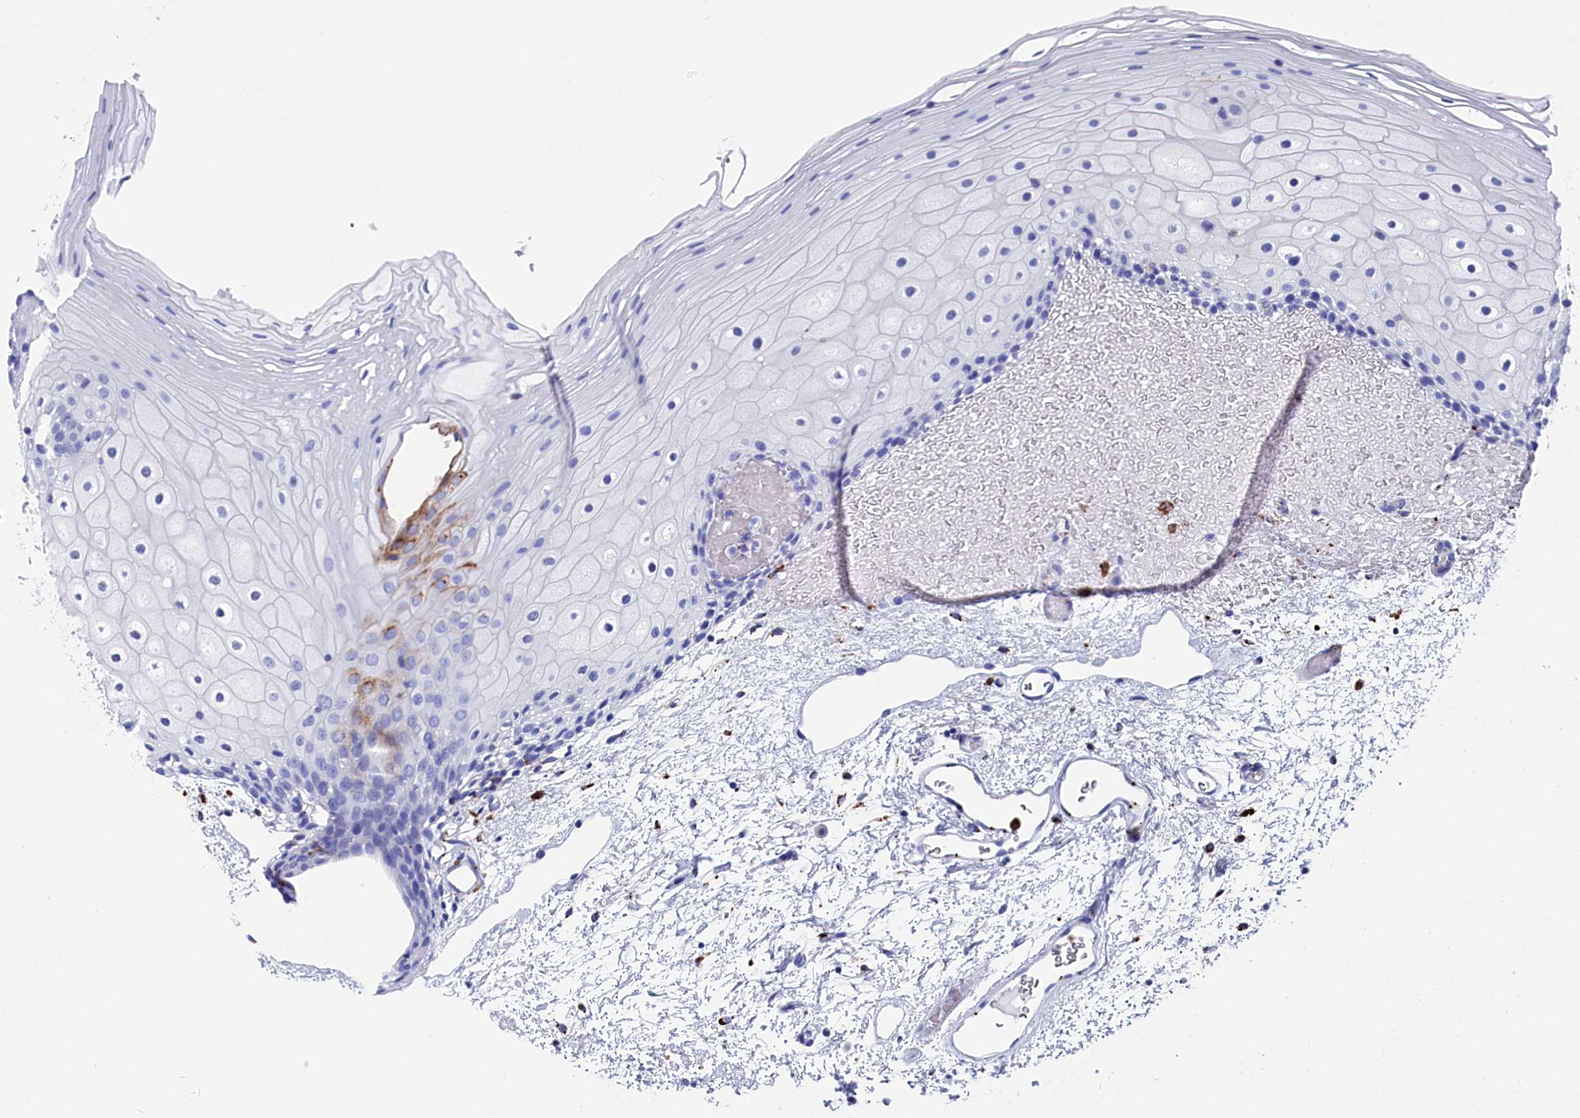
{"staining": {"intensity": "negative", "quantity": "none", "location": "none"}, "tissue": "oral mucosa", "cell_type": "Squamous epithelial cells", "image_type": "normal", "snomed": [{"axis": "morphology", "description": "Normal tissue, NOS"}, {"axis": "topography", "description": "Oral tissue"}], "caption": "A high-resolution photomicrograph shows immunohistochemistry (IHC) staining of normal oral mucosa, which exhibits no significant expression in squamous epithelial cells.", "gene": "PLAC8", "patient": {"sex": "female", "age": 70}}